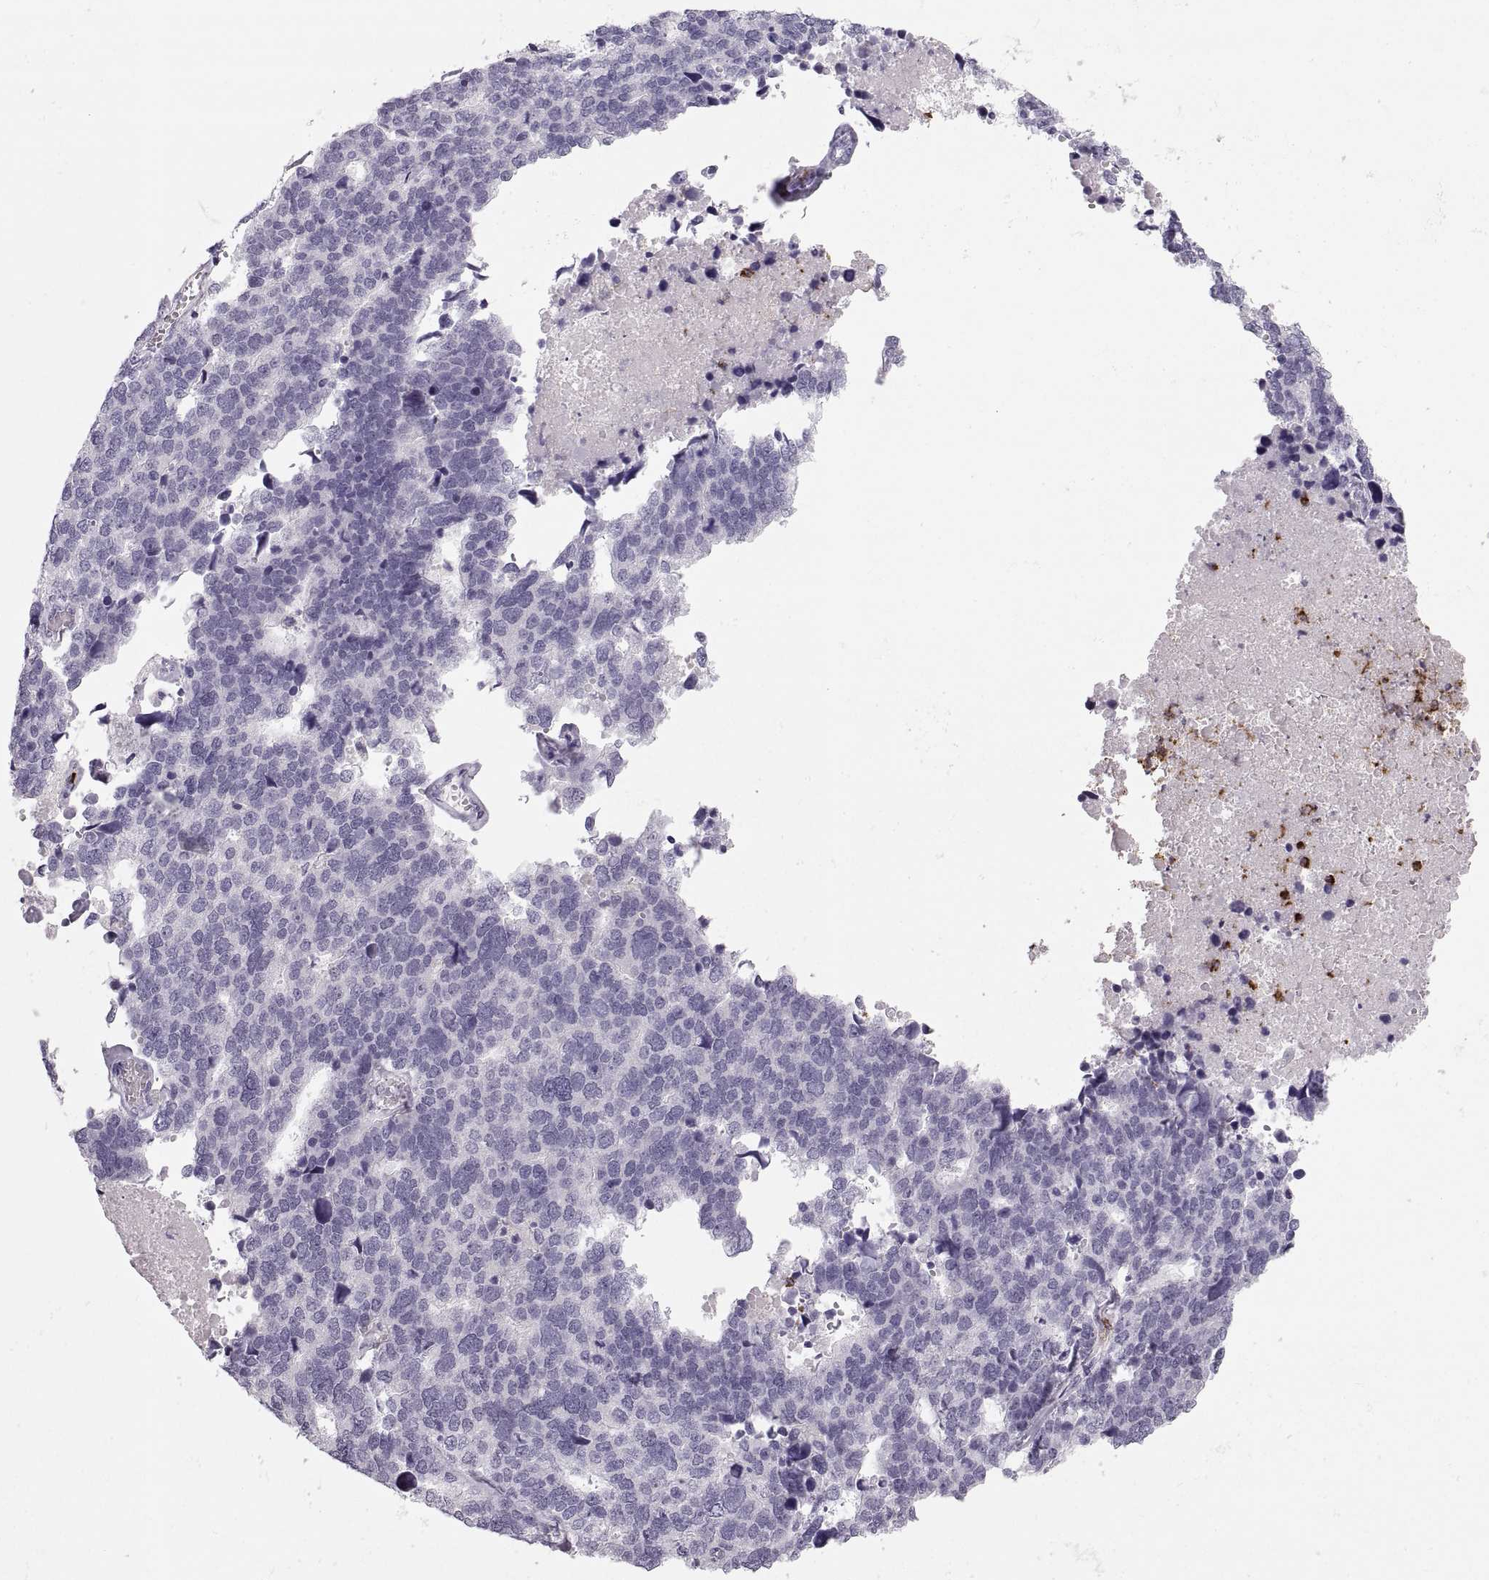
{"staining": {"intensity": "negative", "quantity": "none", "location": "none"}, "tissue": "stomach cancer", "cell_type": "Tumor cells", "image_type": "cancer", "snomed": [{"axis": "morphology", "description": "Adenocarcinoma, NOS"}, {"axis": "topography", "description": "Stomach"}], "caption": "Immunohistochemistry histopathology image of neoplastic tissue: stomach cancer (adenocarcinoma) stained with DAB shows no significant protein positivity in tumor cells.", "gene": "MILR1", "patient": {"sex": "male", "age": 69}}